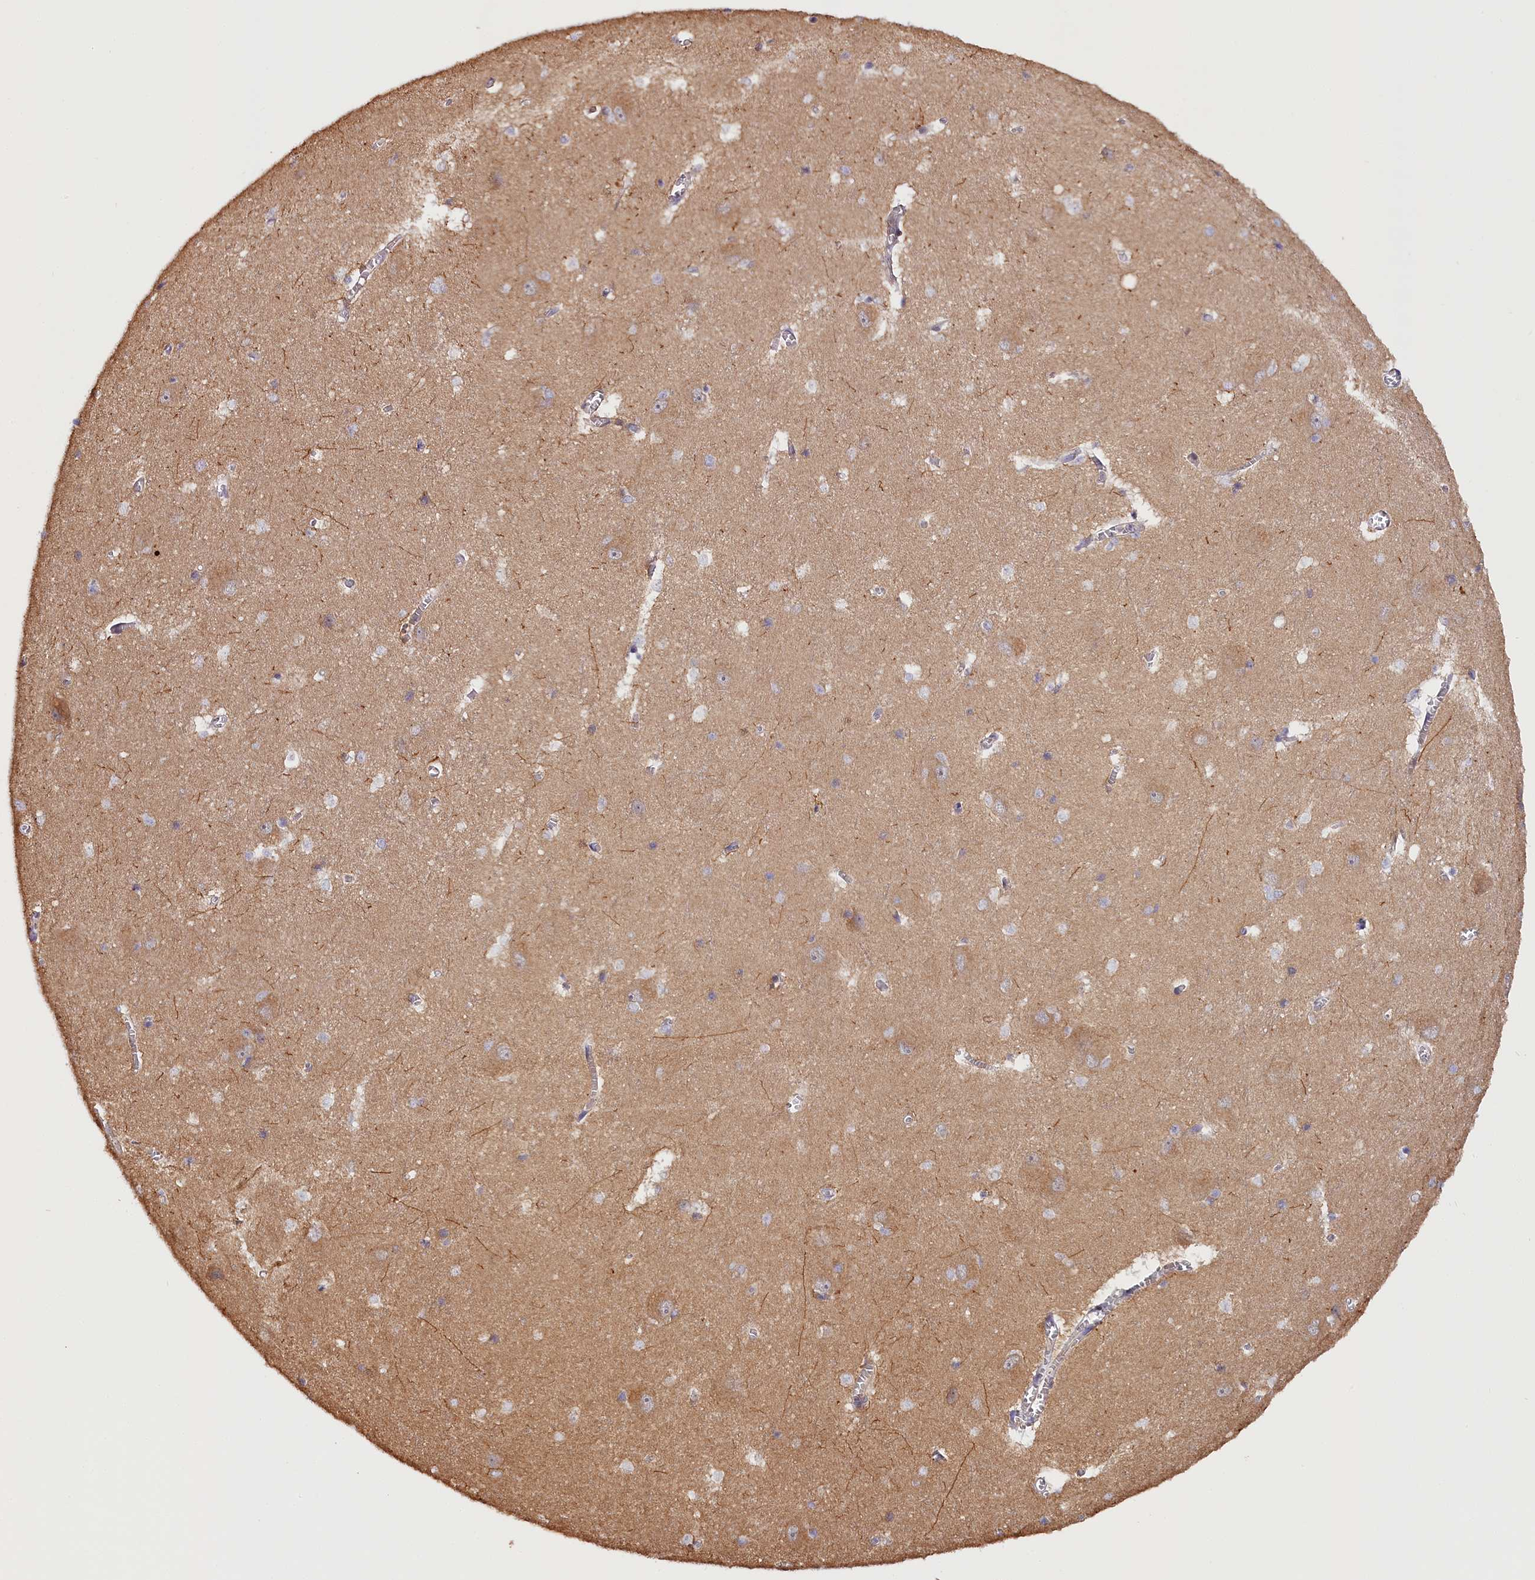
{"staining": {"intensity": "negative", "quantity": "none", "location": "none"}, "tissue": "caudate", "cell_type": "Glial cells", "image_type": "normal", "snomed": [{"axis": "morphology", "description": "Normal tissue, NOS"}, {"axis": "topography", "description": "Lateral ventricle wall"}], "caption": "IHC photomicrograph of unremarkable caudate: caudate stained with DAB displays no significant protein staining in glial cells.", "gene": "KATNB1", "patient": {"sex": "male", "age": 37}}